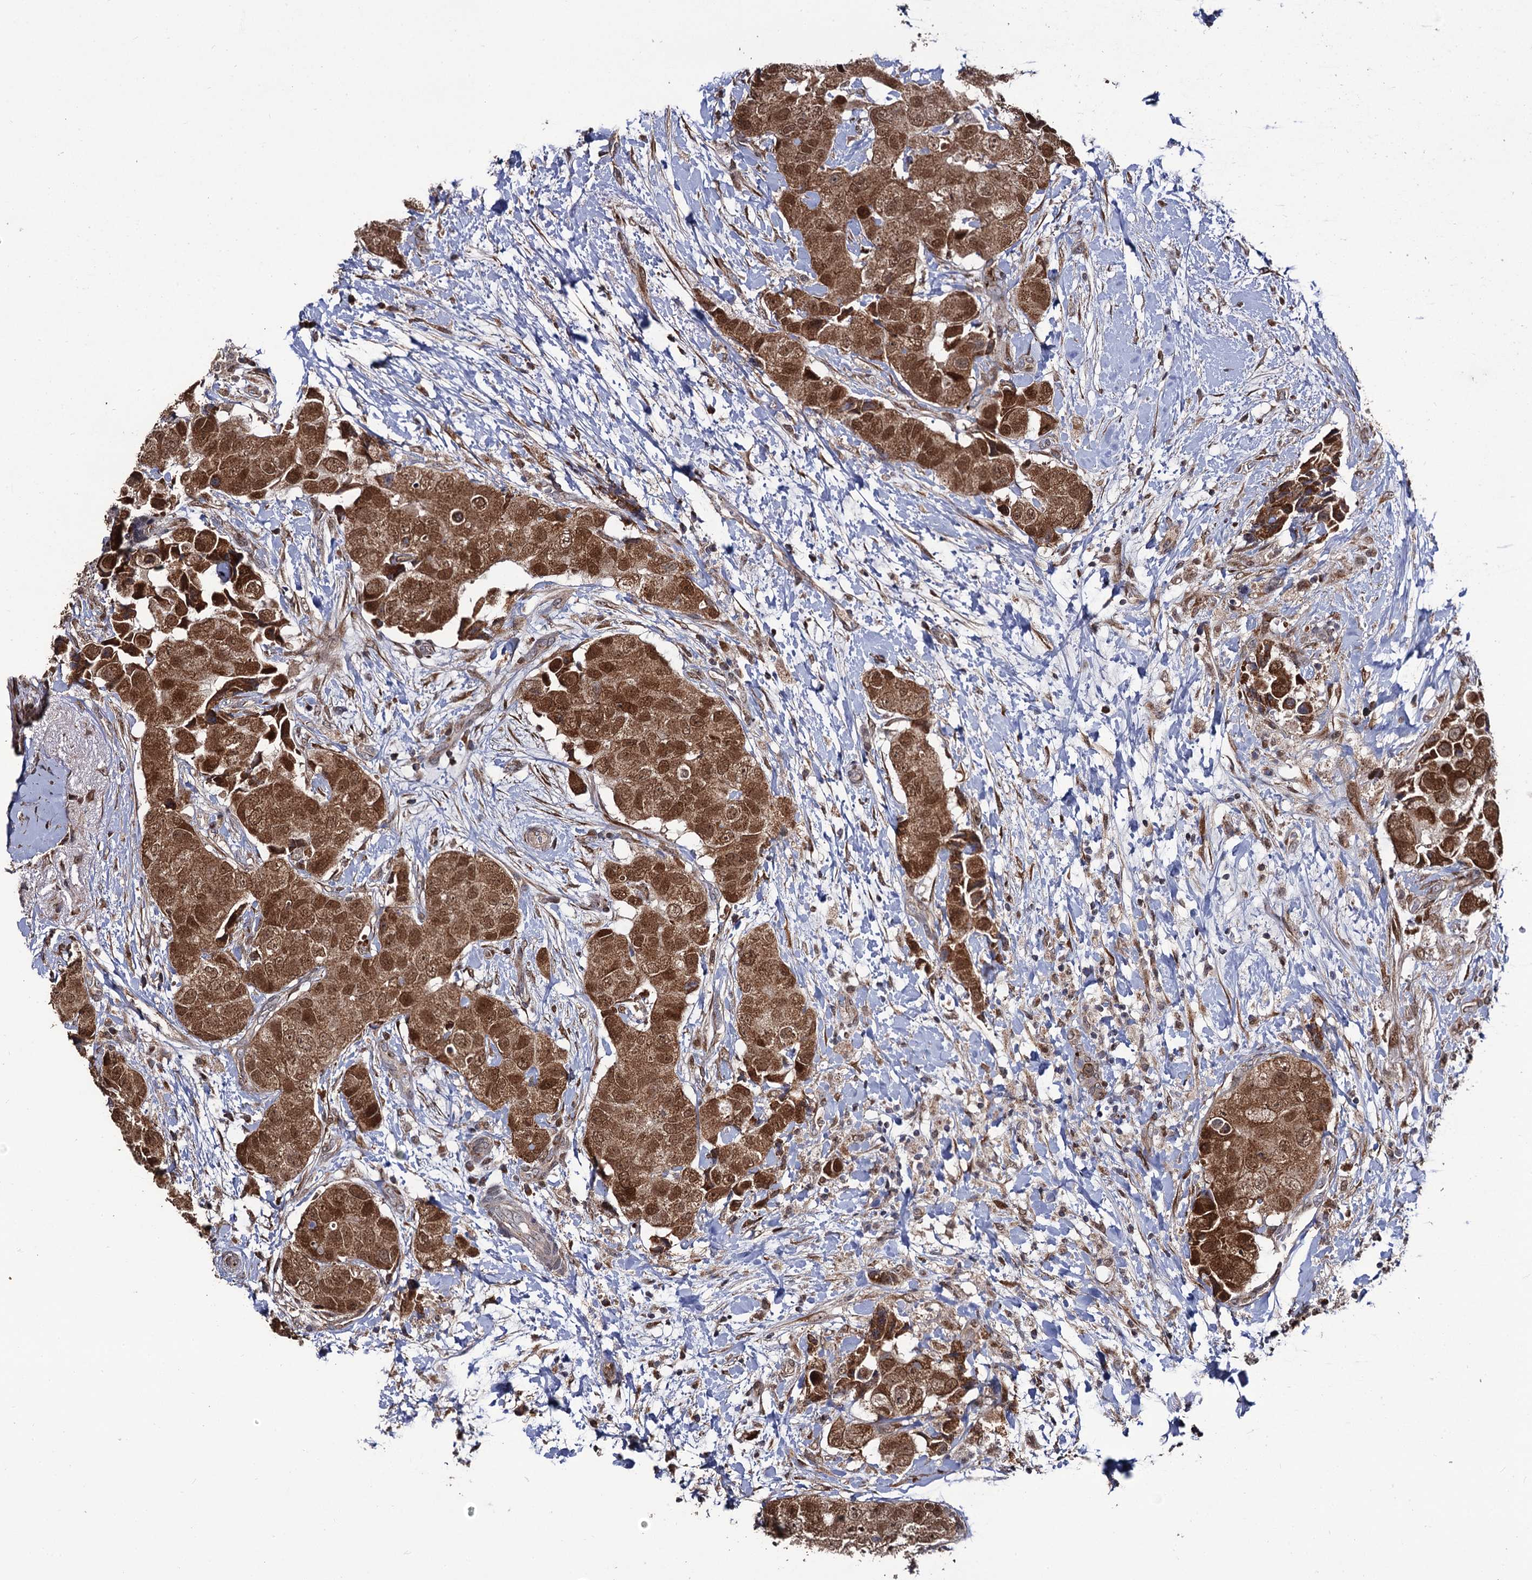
{"staining": {"intensity": "moderate", "quantity": ">75%", "location": "cytoplasmic/membranous,nuclear"}, "tissue": "breast cancer", "cell_type": "Tumor cells", "image_type": "cancer", "snomed": [{"axis": "morphology", "description": "Normal tissue, NOS"}, {"axis": "morphology", "description": "Duct carcinoma"}, {"axis": "topography", "description": "Breast"}], "caption": "IHC image of breast cancer stained for a protein (brown), which exhibits medium levels of moderate cytoplasmic/membranous and nuclear expression in approximately >75% of tumor cells.", "gene": "LRRC63", "patient": {"sex": "female", "age": 62}}